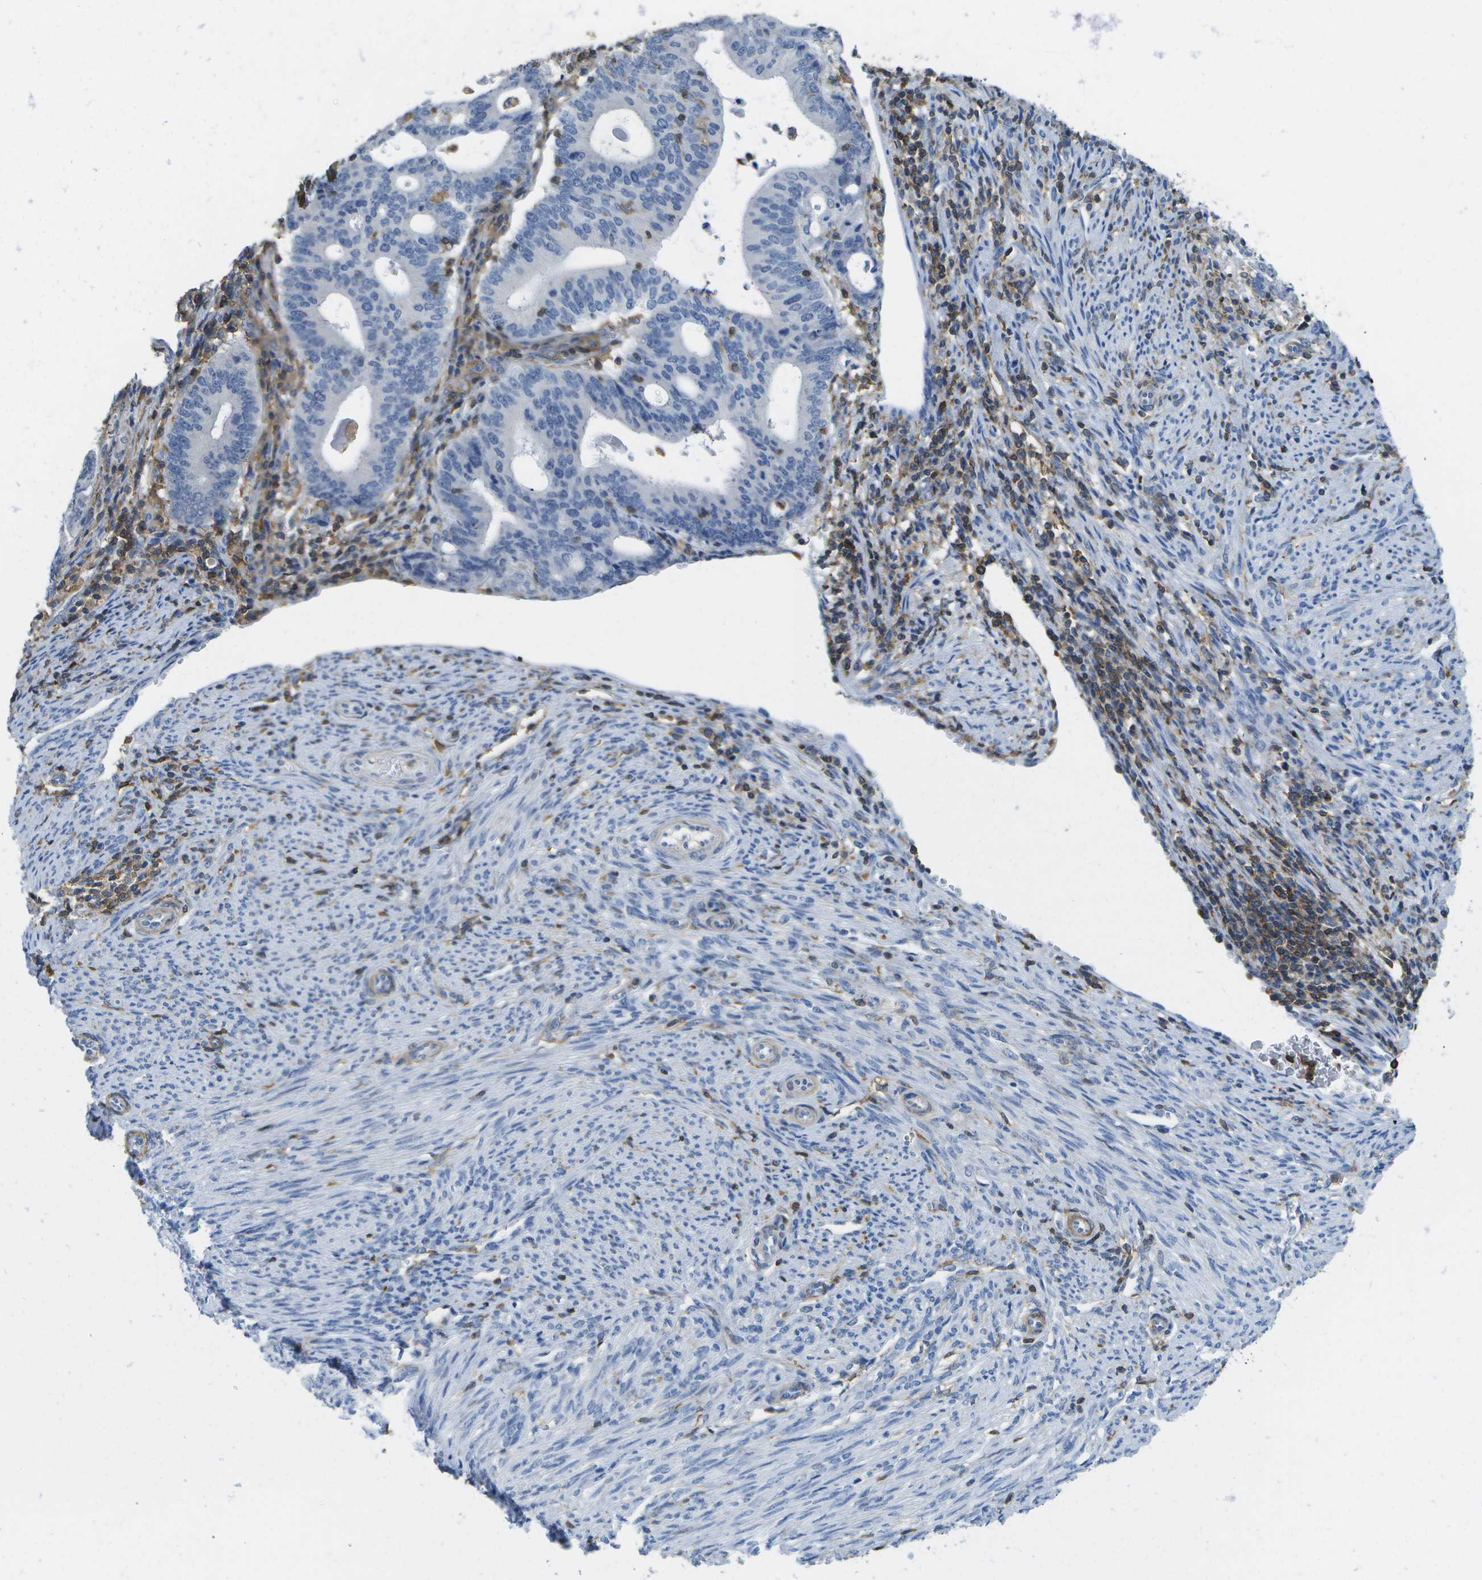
{"staining": {"intensity": "negative", "quantity": "none", "location": "none"}, "tissue": "endometrial cancer", "cell_type": "Tumor cells", "image_type": "cancer", "snomed": [{"axis": "morphology", "description": "Adenocarcinoma, NOS"}, {"axis": "topography", "description": "Uterus"}], "caption": "This image is of endometrial cancer (adenocarcinoma) stained with immunohistochemistry to label a protein in brown with the nuclei are counter-stained blue. There is no expression in tumor cells. (DAB (3,3'-diaminobenzidine) IHC, high magnification).", "gene": "RCSD1", "patient": {"sex": "female", "age": 83}}